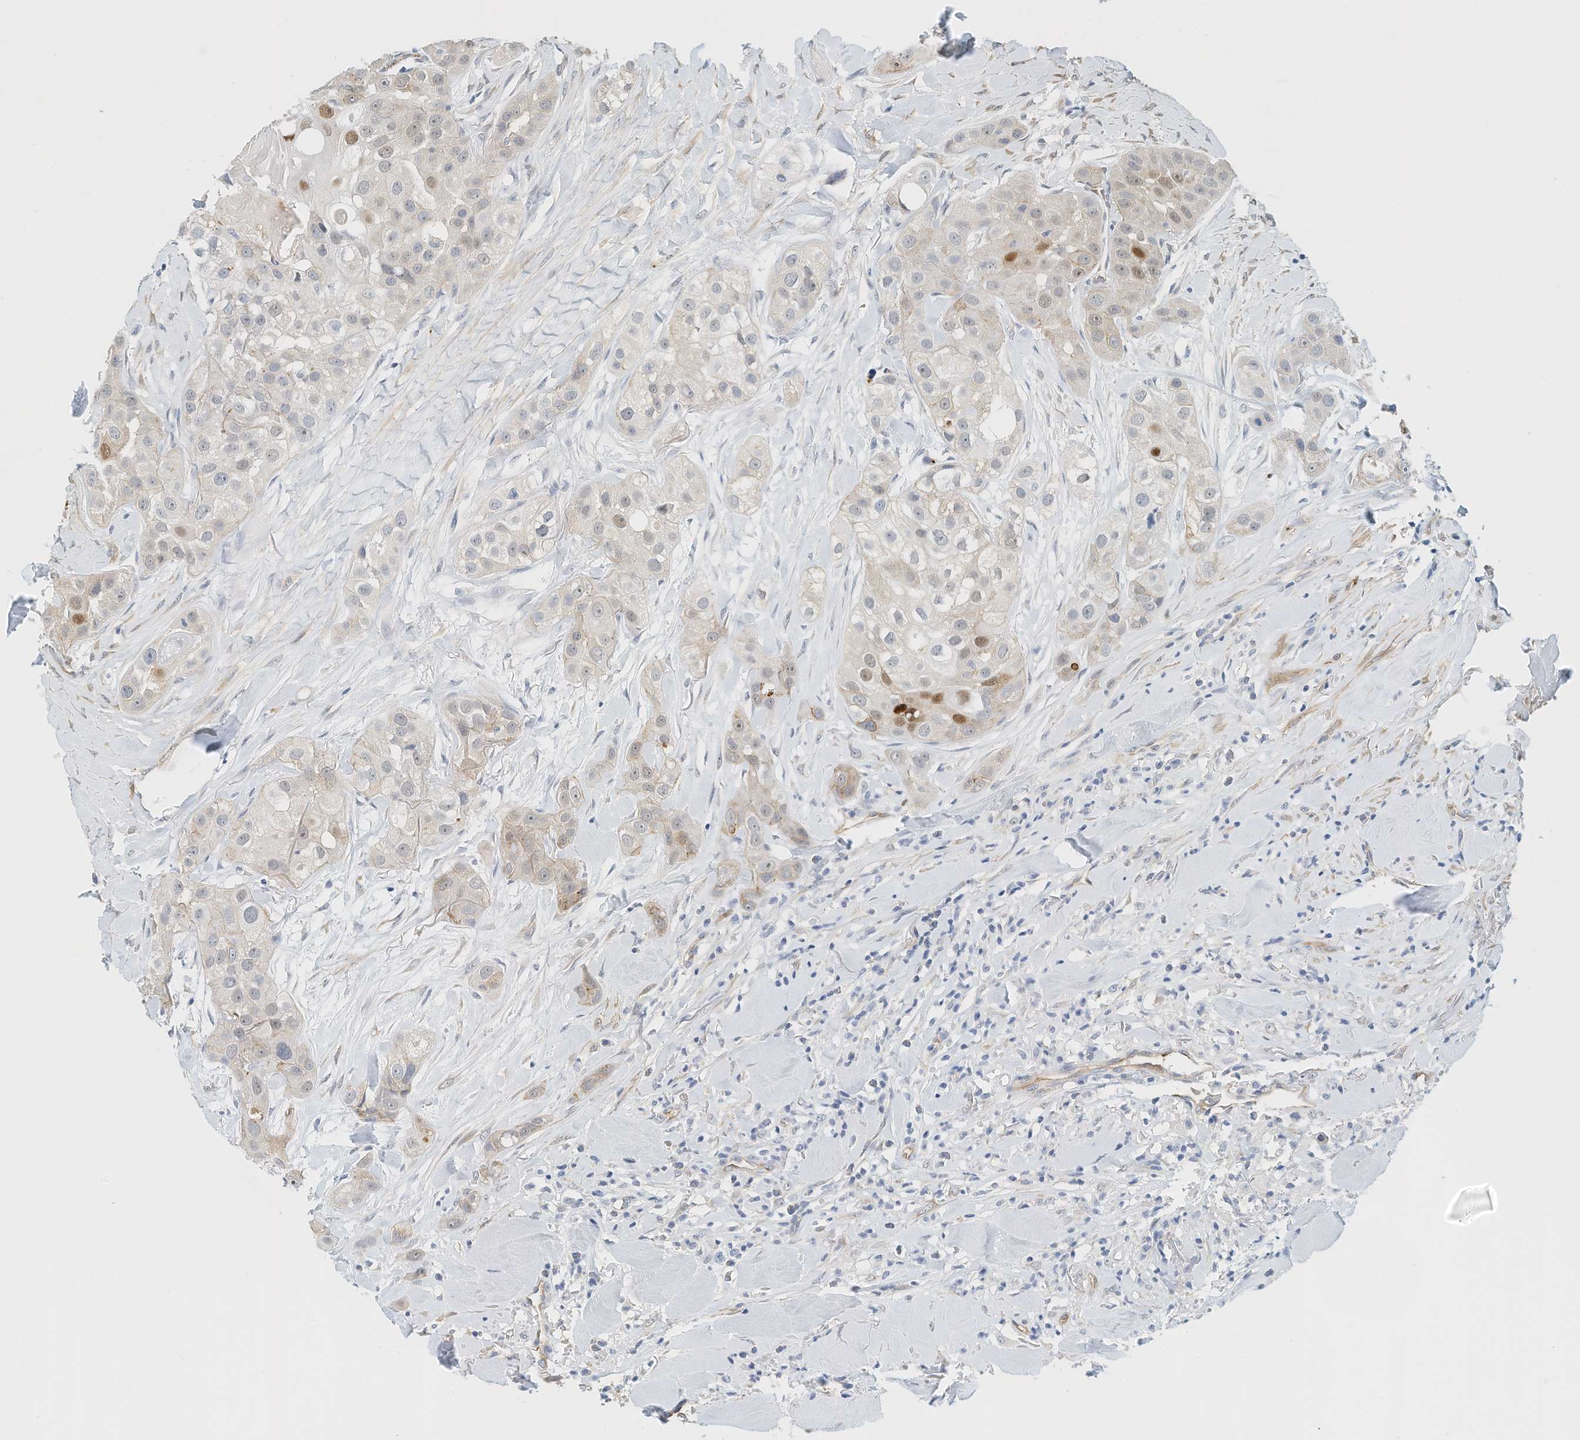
{"staining": {"intensity": "moderate", "quantity": "<25%", "location": "nuclear"}, "tissue": "head and neck cancer", "cell_type": "Tumor cells", "image_type": "cancer", "snomed": [{"axis": "morphology", "description": "Normal tissue, NOS"}, {"axis": "morphology", "description": "Squamous cell carcinoma, NOS"}, {"axis": "topography", "description": "Skeletal muscle"}, {"axis": "topography", "description": "Head-Neck"}], "caption": "About <25% of tumor cells in human head and neck cancer show moderate nuclear protein positivity as visualized by brown immunohistochemical staining.", "gene": "ARHGAP28", "patient": {"sex": "male", "age": 51}}